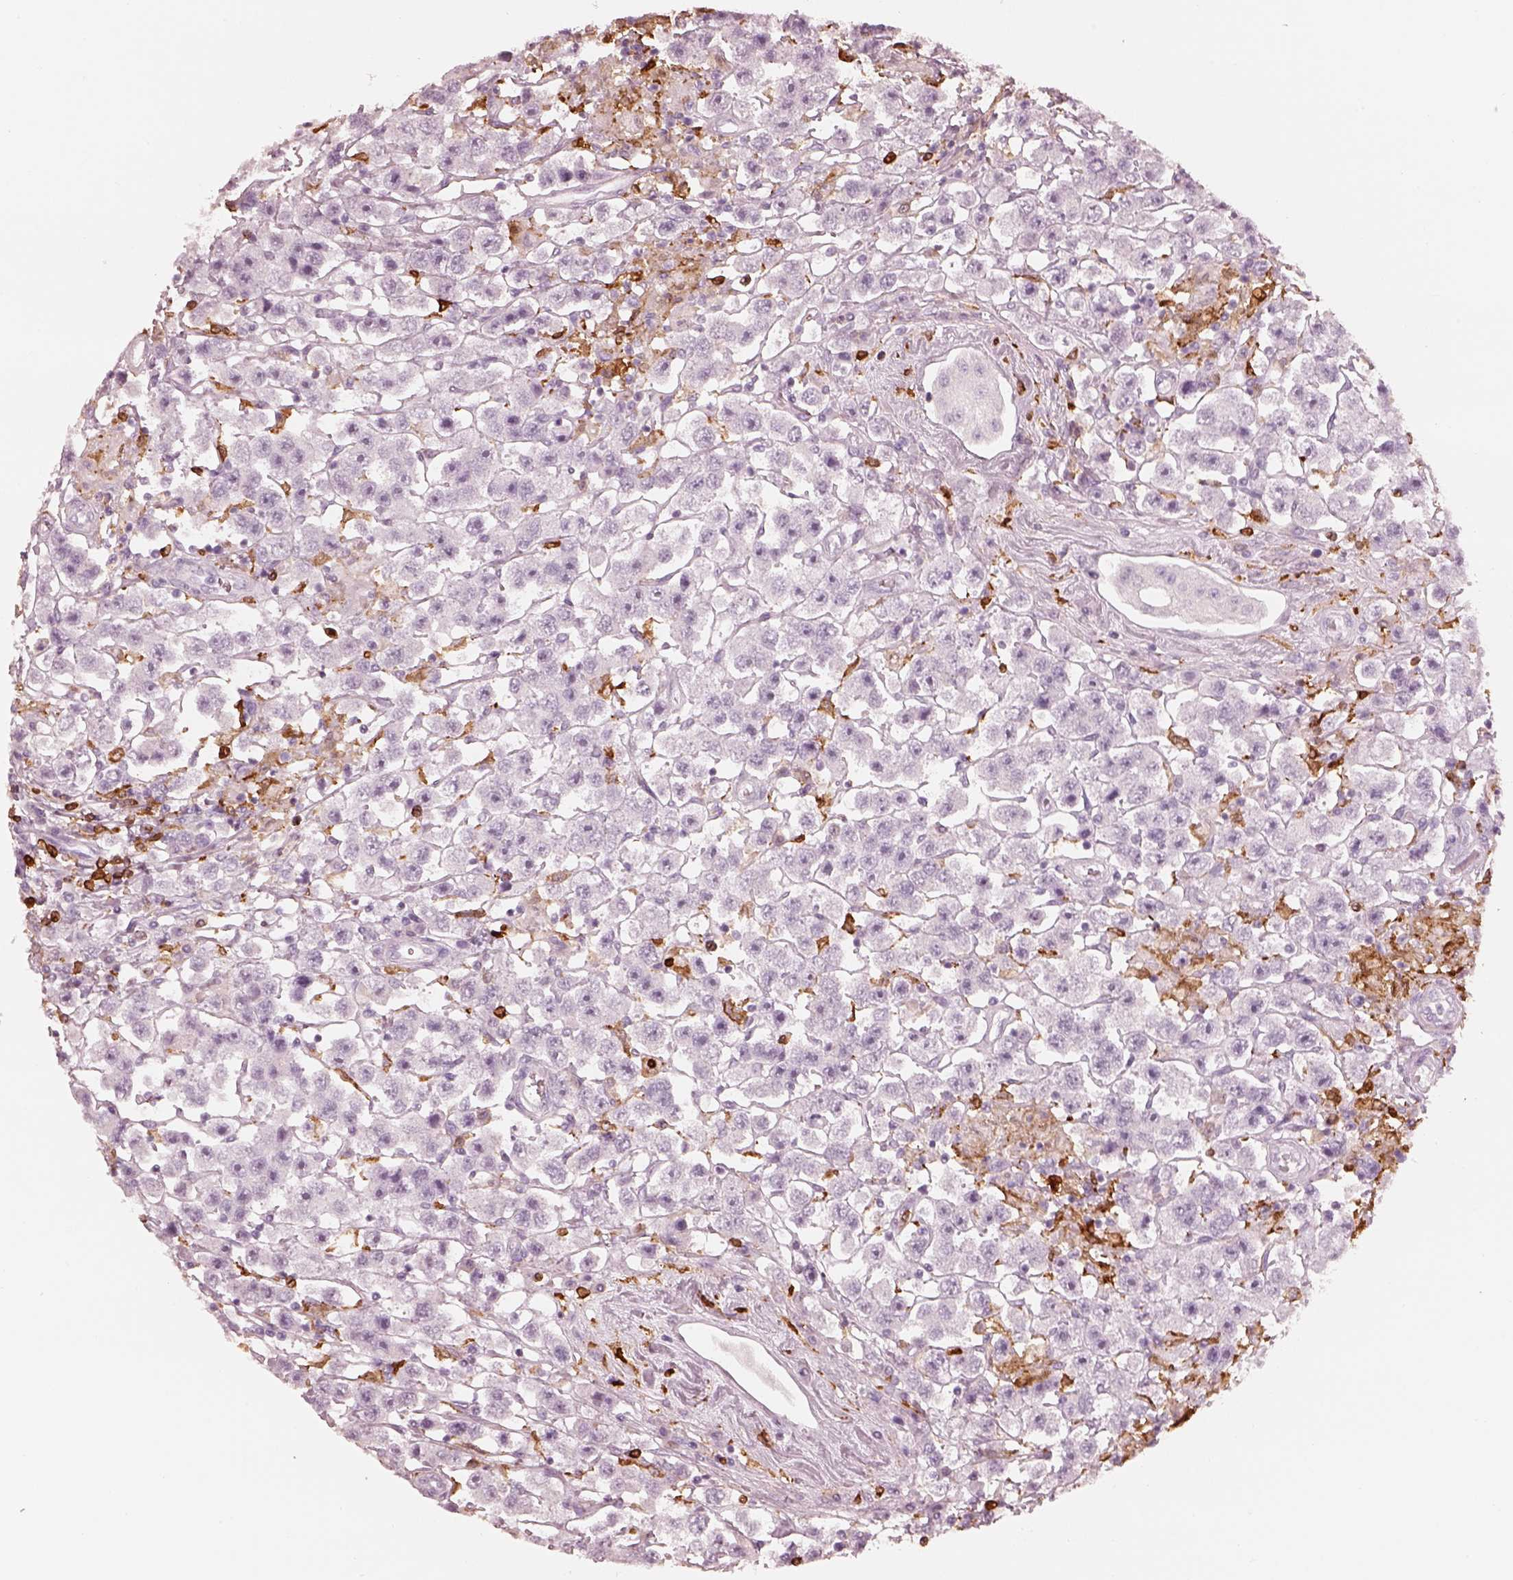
{"staining": {"intensity": "negative", "quantity": "none", "location": "none"}, "tissue": "testis cancer", "cell_type": "Tumor cells", "image_type": "cancer", "snomed": [{"axis": "morphology", "description": "Seminoma, NOS"}, {"axis": "topography", "description": "Testis"}], "caption": "Immunohistochemical staining of human seminoma (testis) displays no significant positivity in tumor cells.", "gene": "ALOX5", "patient": {"sex": "male", "age": 45}}